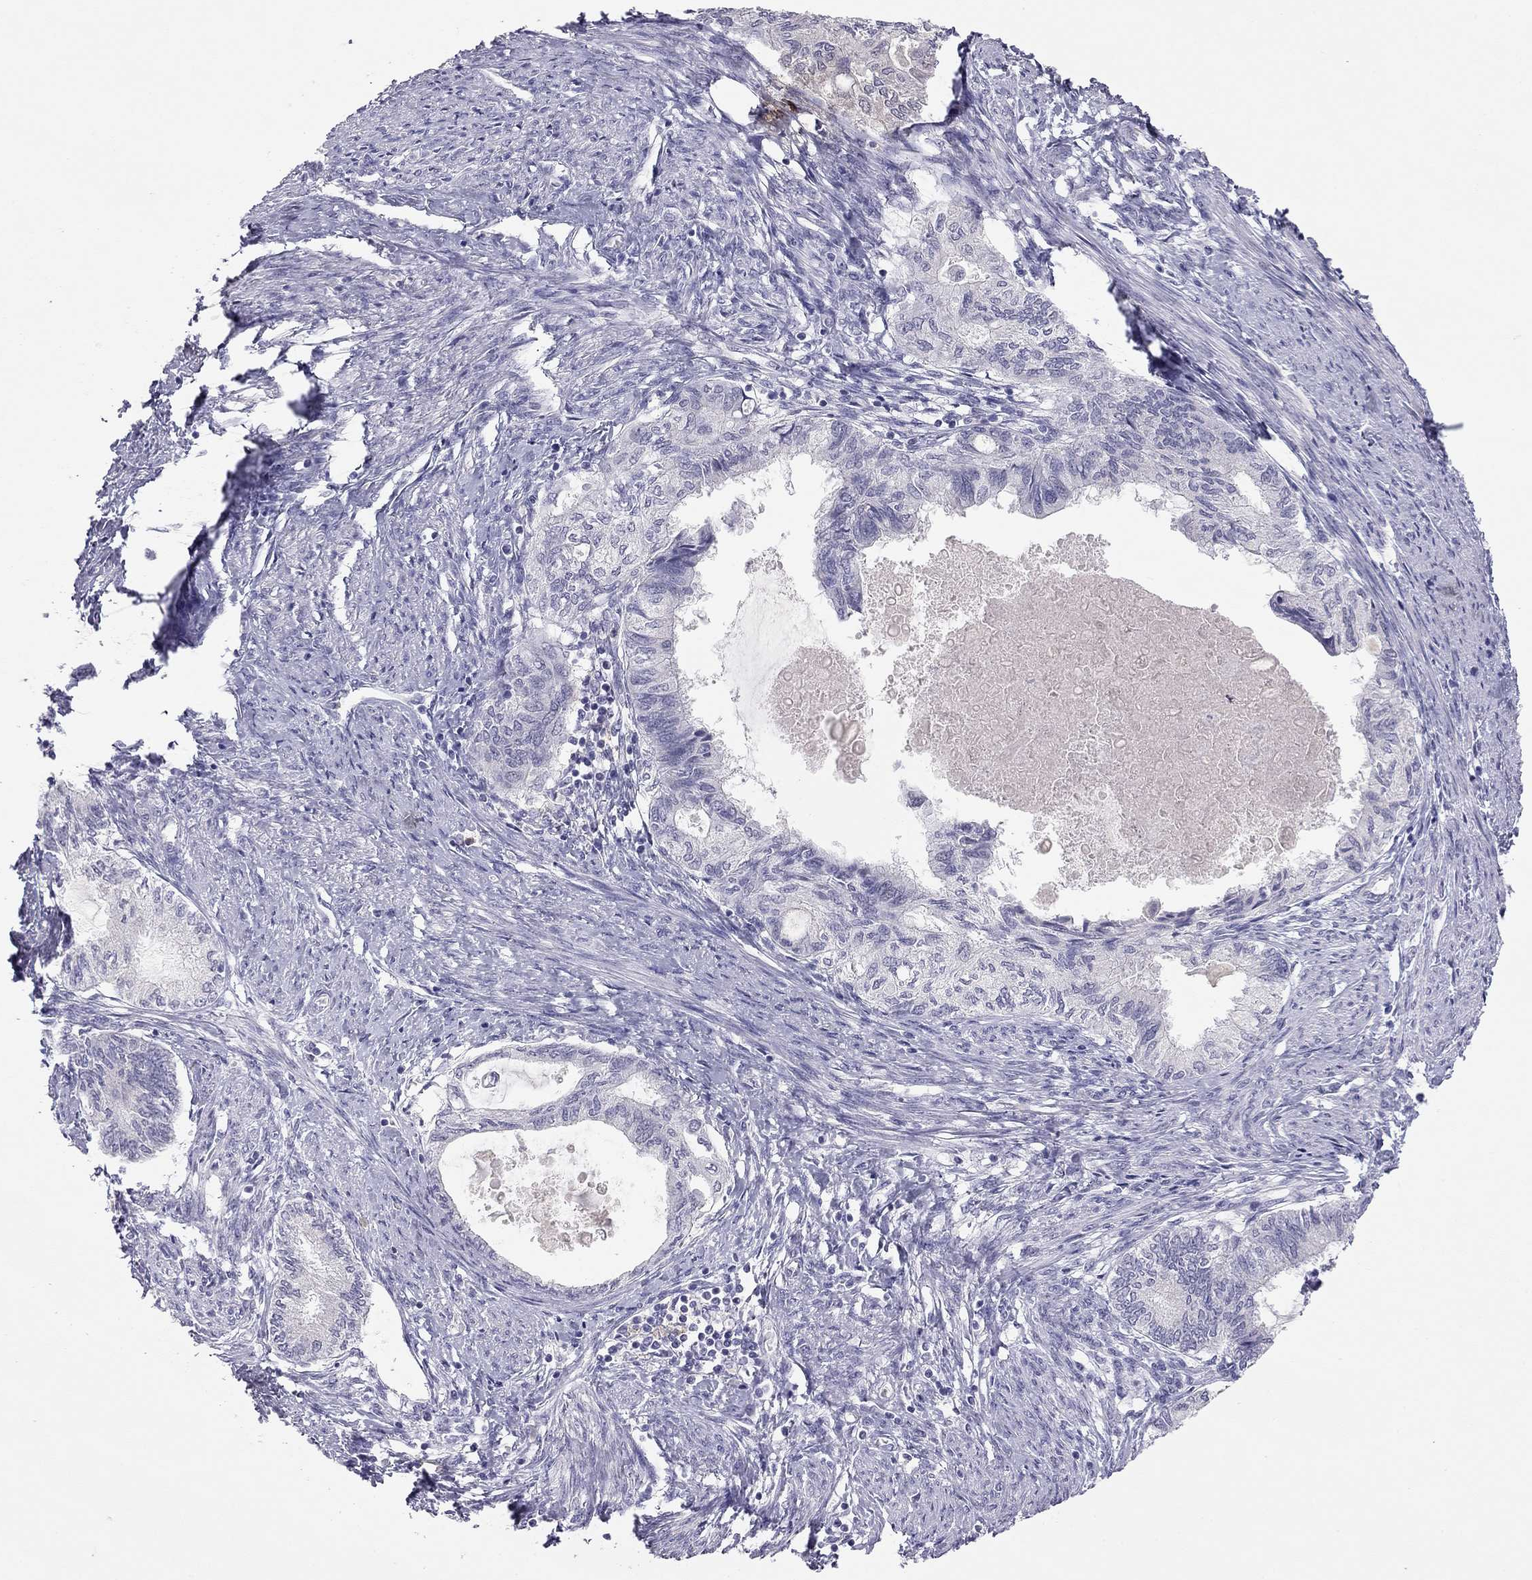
{"staining": {"intensity": "negative", "quantity": "none", "location": "none"}, "tissue": "endometrial cancer", "cell_type": "Tumor cells", "image_type": "cancer", "snomed": [{"axis": "morphology", "description": "Adenocarcinoma, NOS"}, {"axis": "topography", "description": "Endometrium"}], "caption": "Immunohistochemistry photomicrograph of human endometrial cancer (adenocarcinoma) stained for a protein (brown), which shows no expression in tumor cells. (Brightfield microscopy of DAB IHC at high magnification).", "gene": "ADORA2A", "patient": {"sex": "female", "age": 86}}